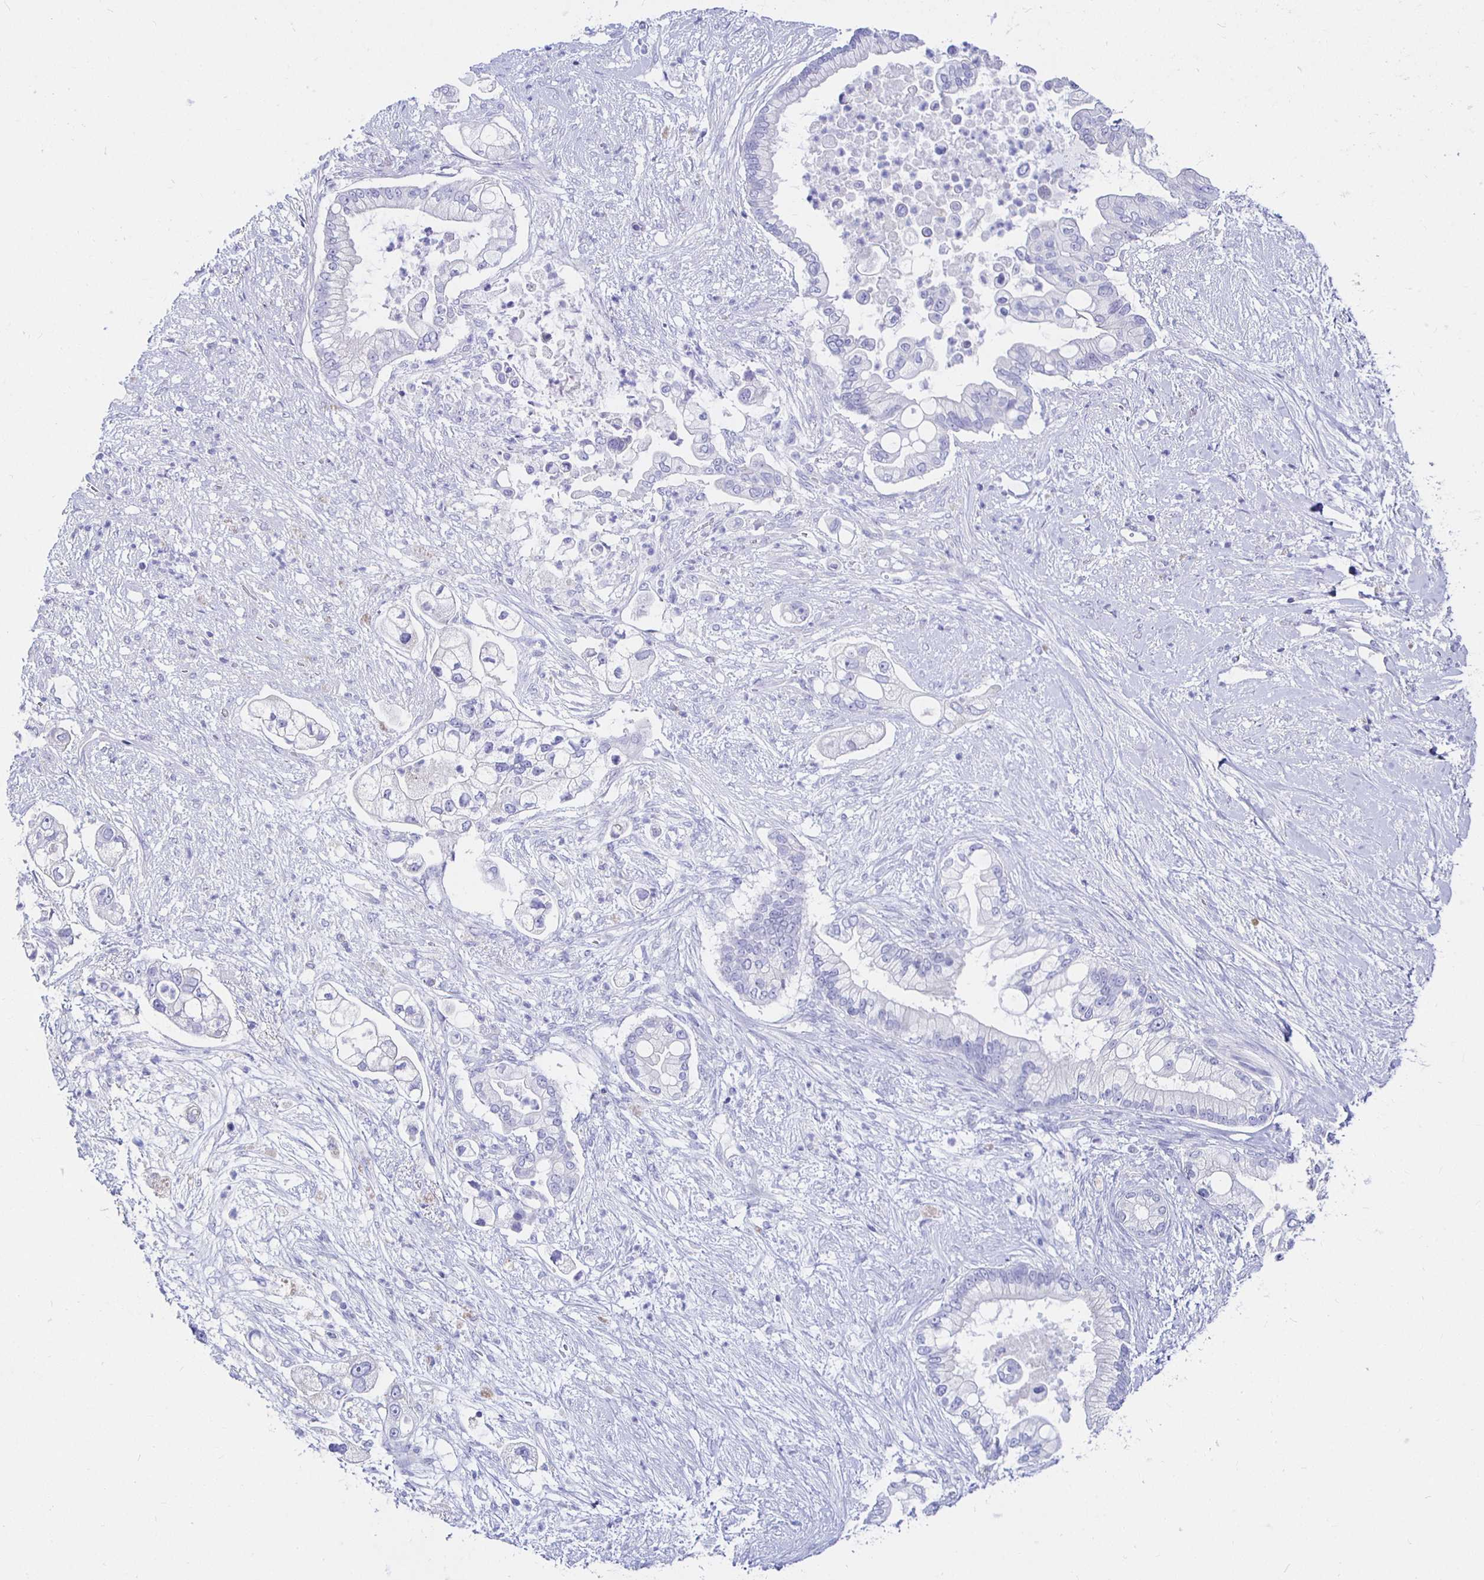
{"staining": {"intensity": "negative", "quantity": "none", "location": "none"}, "tissue": "pancreatic cancer", "cell_type": "Tumor cells", "image_type": "cancer", "snomed": [{"axis": "morphology", "description": "Adenocarcinoma, NOS"}, {"axis": "topography", "description": "Pancreas"}], "caption": "Adenocarcinoma (pancreatic) was stained to show a protein in brown. There is no significant expression in tumor cells. Nuclei are stained in blue.", "gene": "UMOD", "patient": {"sex": "female", "age": 69}}